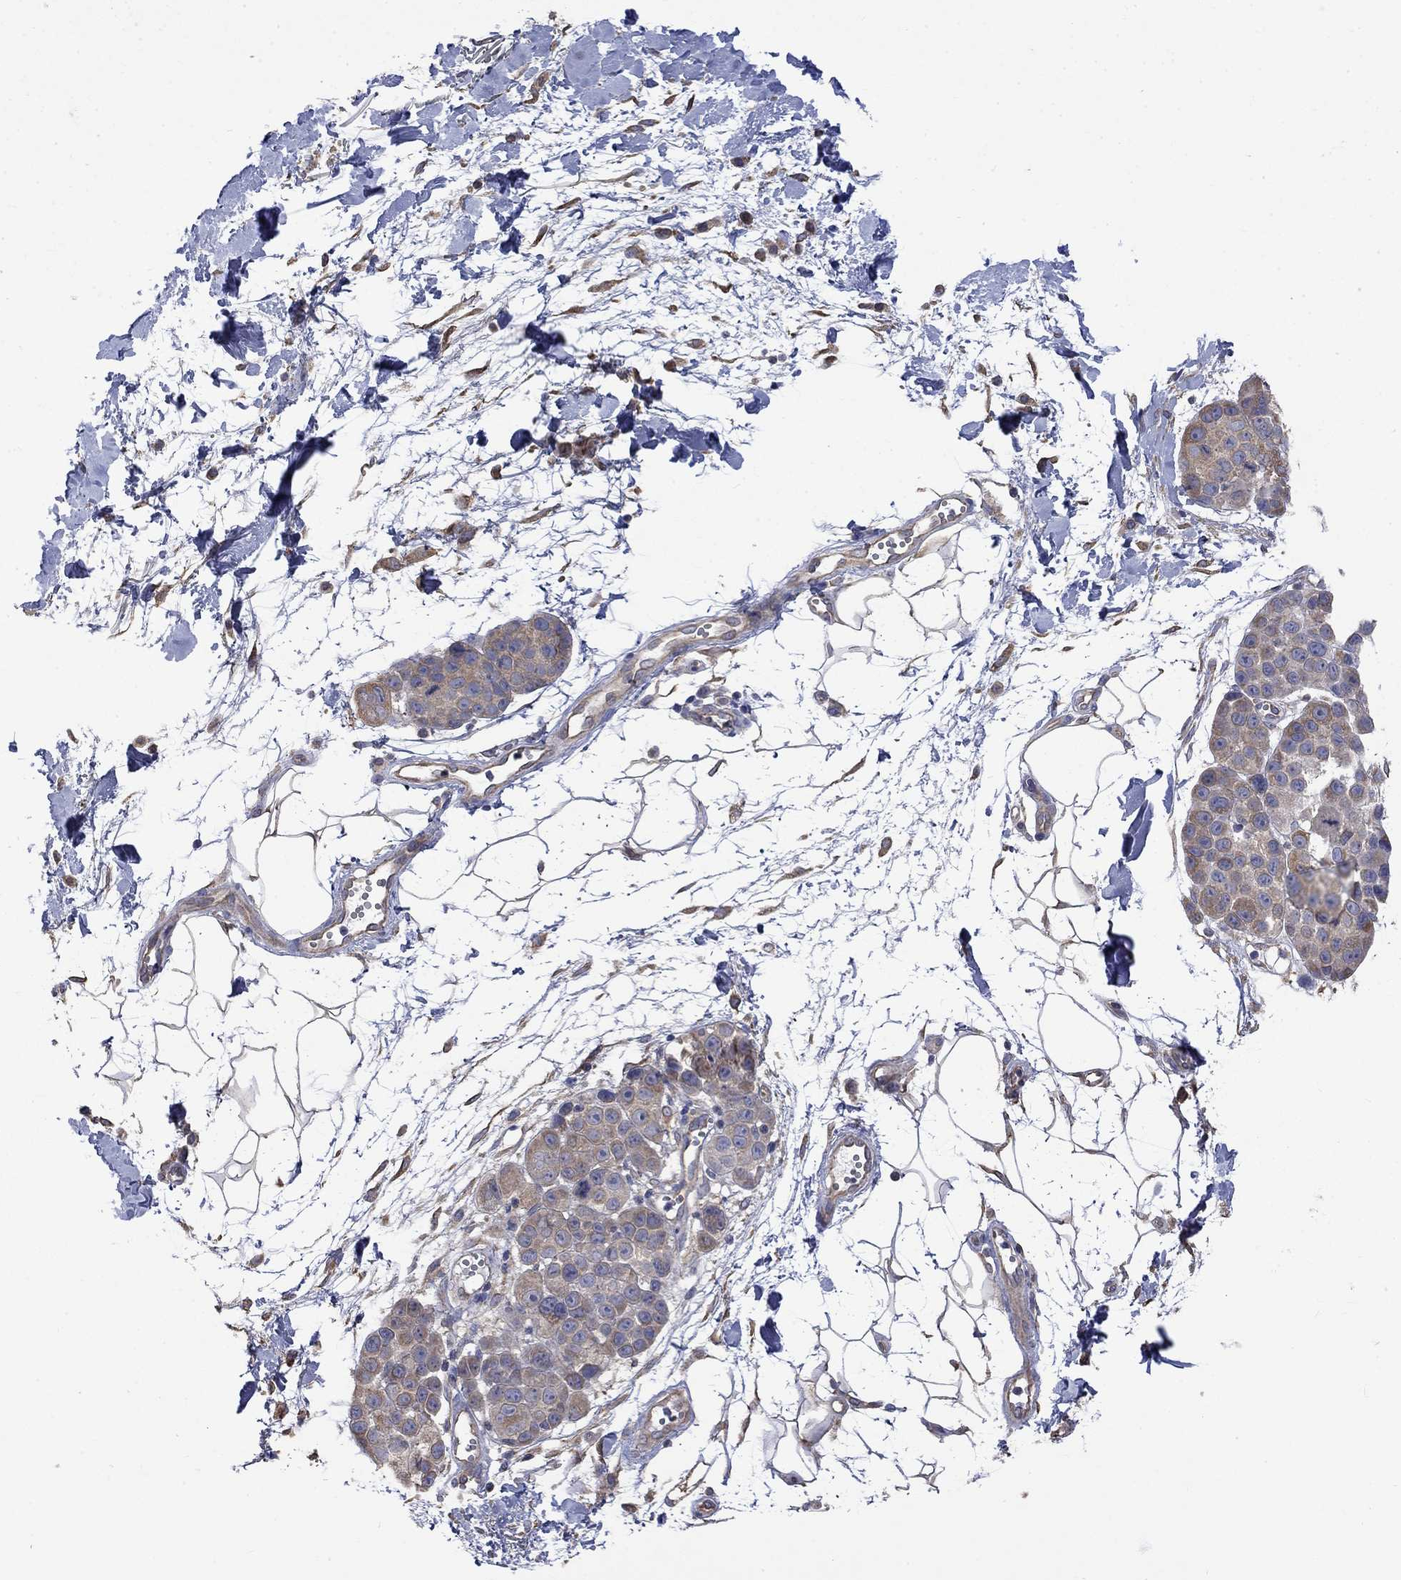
{"staining": {"intensity": "weak", "quantity": ">75%", "location": "cytoplasmic/membranous"}, "tissue": "melanoma", "cell_type": "Tumor cells", "image_type": "cancer", "snomed": [{"axis": "morphology", "description": "Malignant melanoma, NOS"}, {"axis": "topography", "description": "Skin"}], "caption": "Immunohistochemistry (DAB) staining of melanoma exhibits weak cytoplasmic/membranous protein expression in about >75% of tumor cells.", "gene": "CAMKK2", "patient": {"sex": "female", "age": 86}}